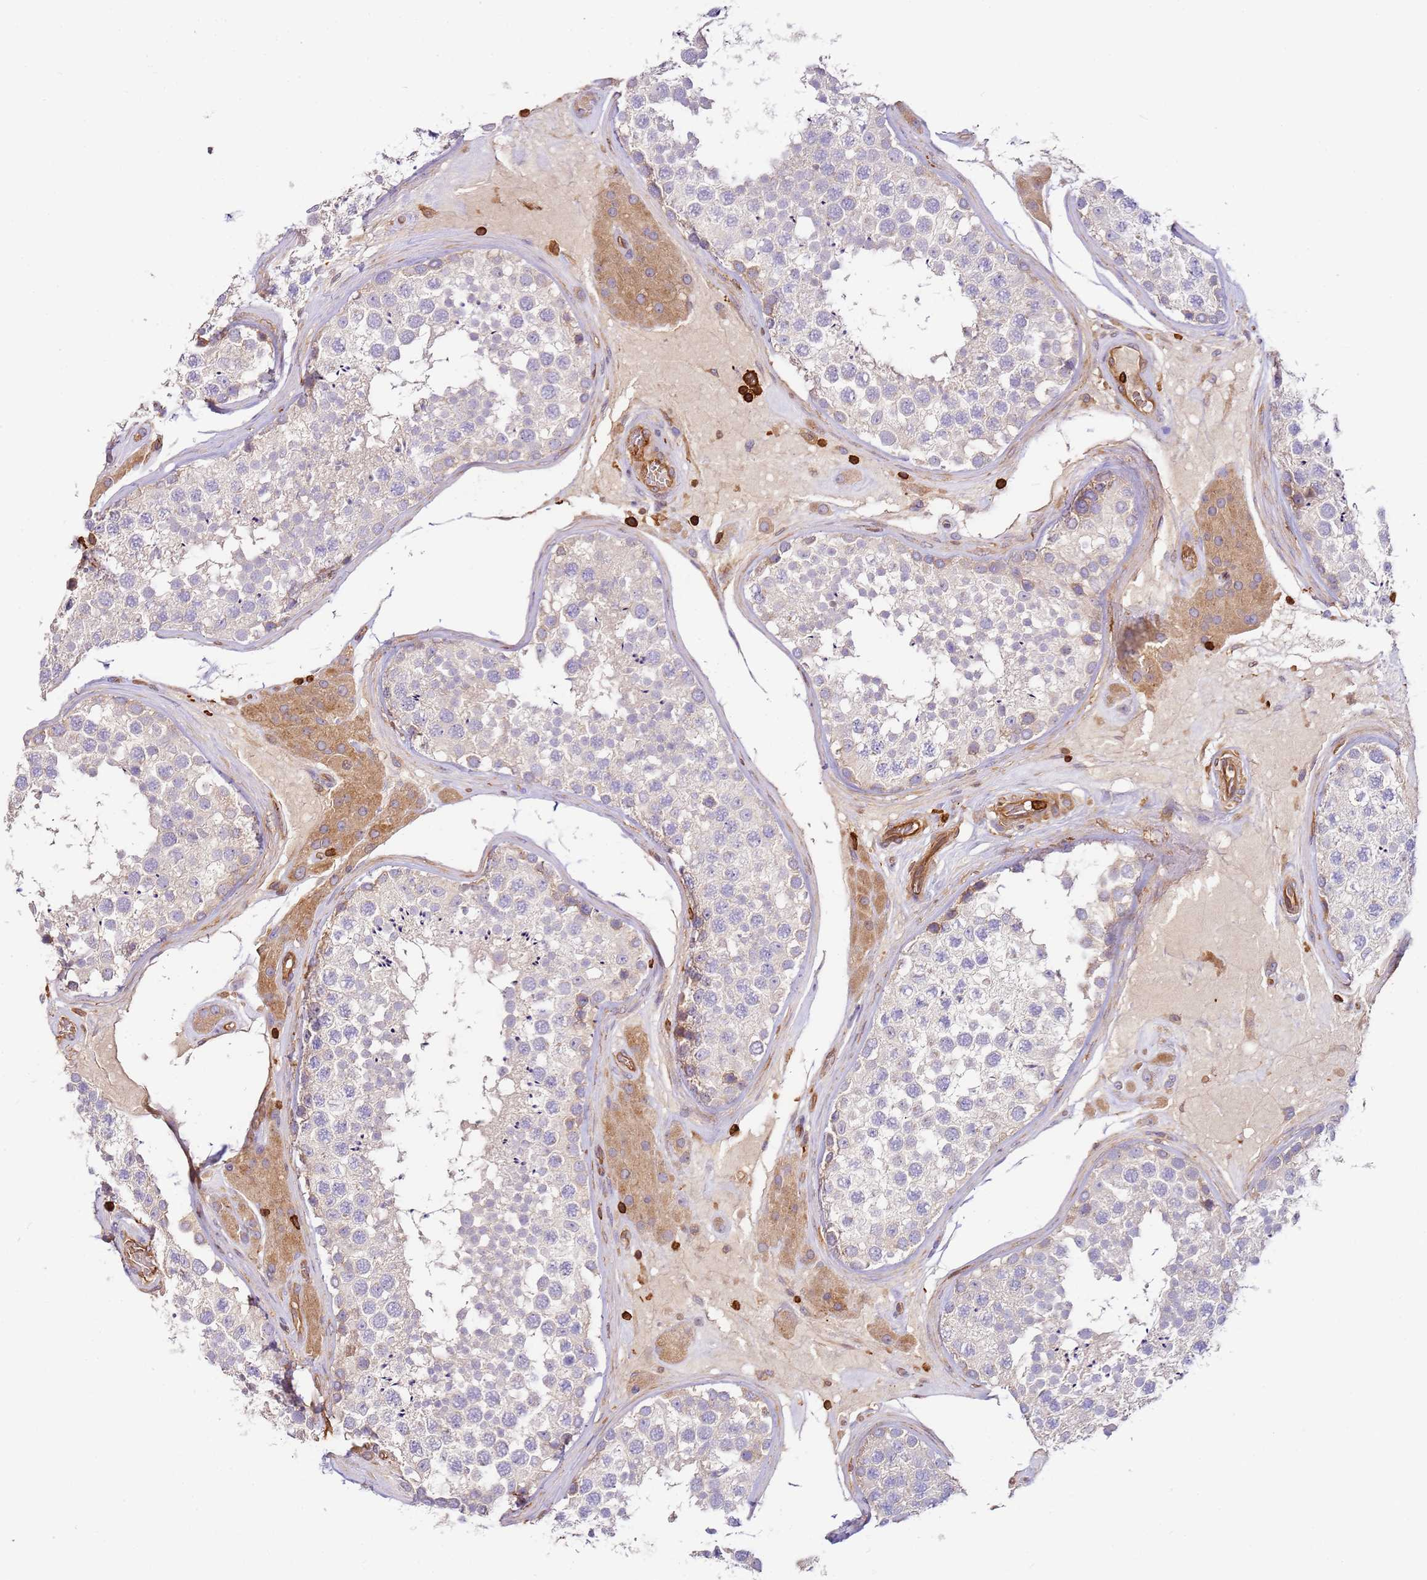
{"staining": {"intensity": "moderate", "quantity": "<25%", "location": "cytoplasmic/membranous"}, "tissue": "testis", "cell_type": "Cells in seminiferous ducts", "image_type": "normal", "snomed": [{"axis": "morphology", "description": "Normal tissue, NOS"}, {"axis": "topography", "description": "Testis"}], "caption": "Immunohistochemical staining of benign human testis displays low levels of moderate cytoplasmic/membranous positivity in approximately <25% of cells in seminiferous ducts. (Brightfield microscopy of DAB IHC at high magnification).", "gene": "OR6P1", "patient": {"sex": "male", "age": 46}}